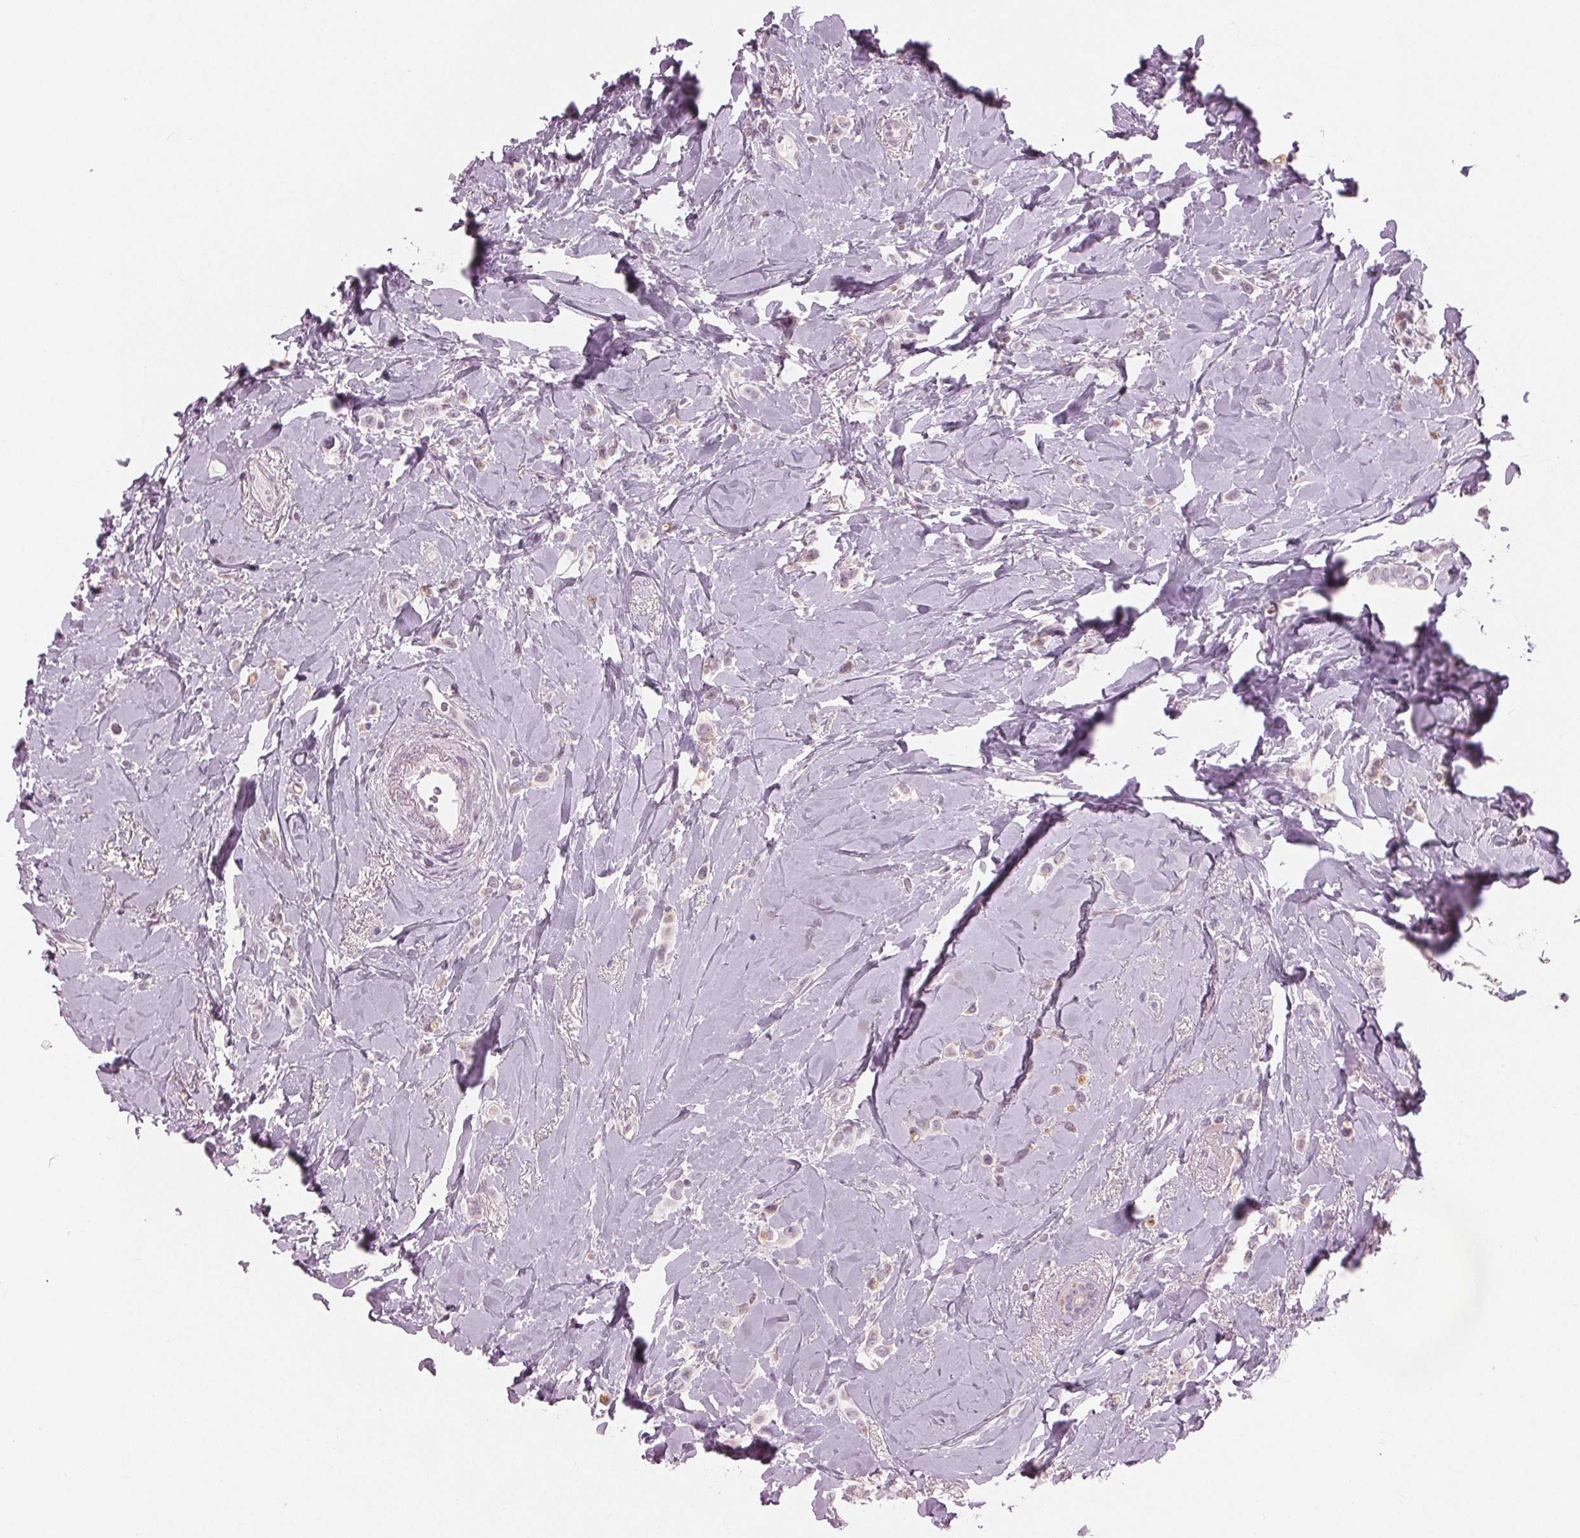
{"staining": {"intensity": "negative", "quantity": "none", "location": "none"}, "tissue": "breast cancer", "cell_type": "Tumor cells", "image_type": "cancer", "snomed": [{"axis": "morphology", "description": "Lobular carcinoma"}, {"axis": "topography", "description": "Breast"}], "caption": "DAB immunohistochemical staining of human breast lobular carcinoma exhibits no significant staining in tumor cells. The staining was performed using DAB (3,3'-diaminobenzidine) to visualize the protein expression in brown, while the nuclei were stained in blue with hematoxylin (Magnification: 20x).", "gene": "PRAP1", "patient": {"sex": "female", "age": 66}}